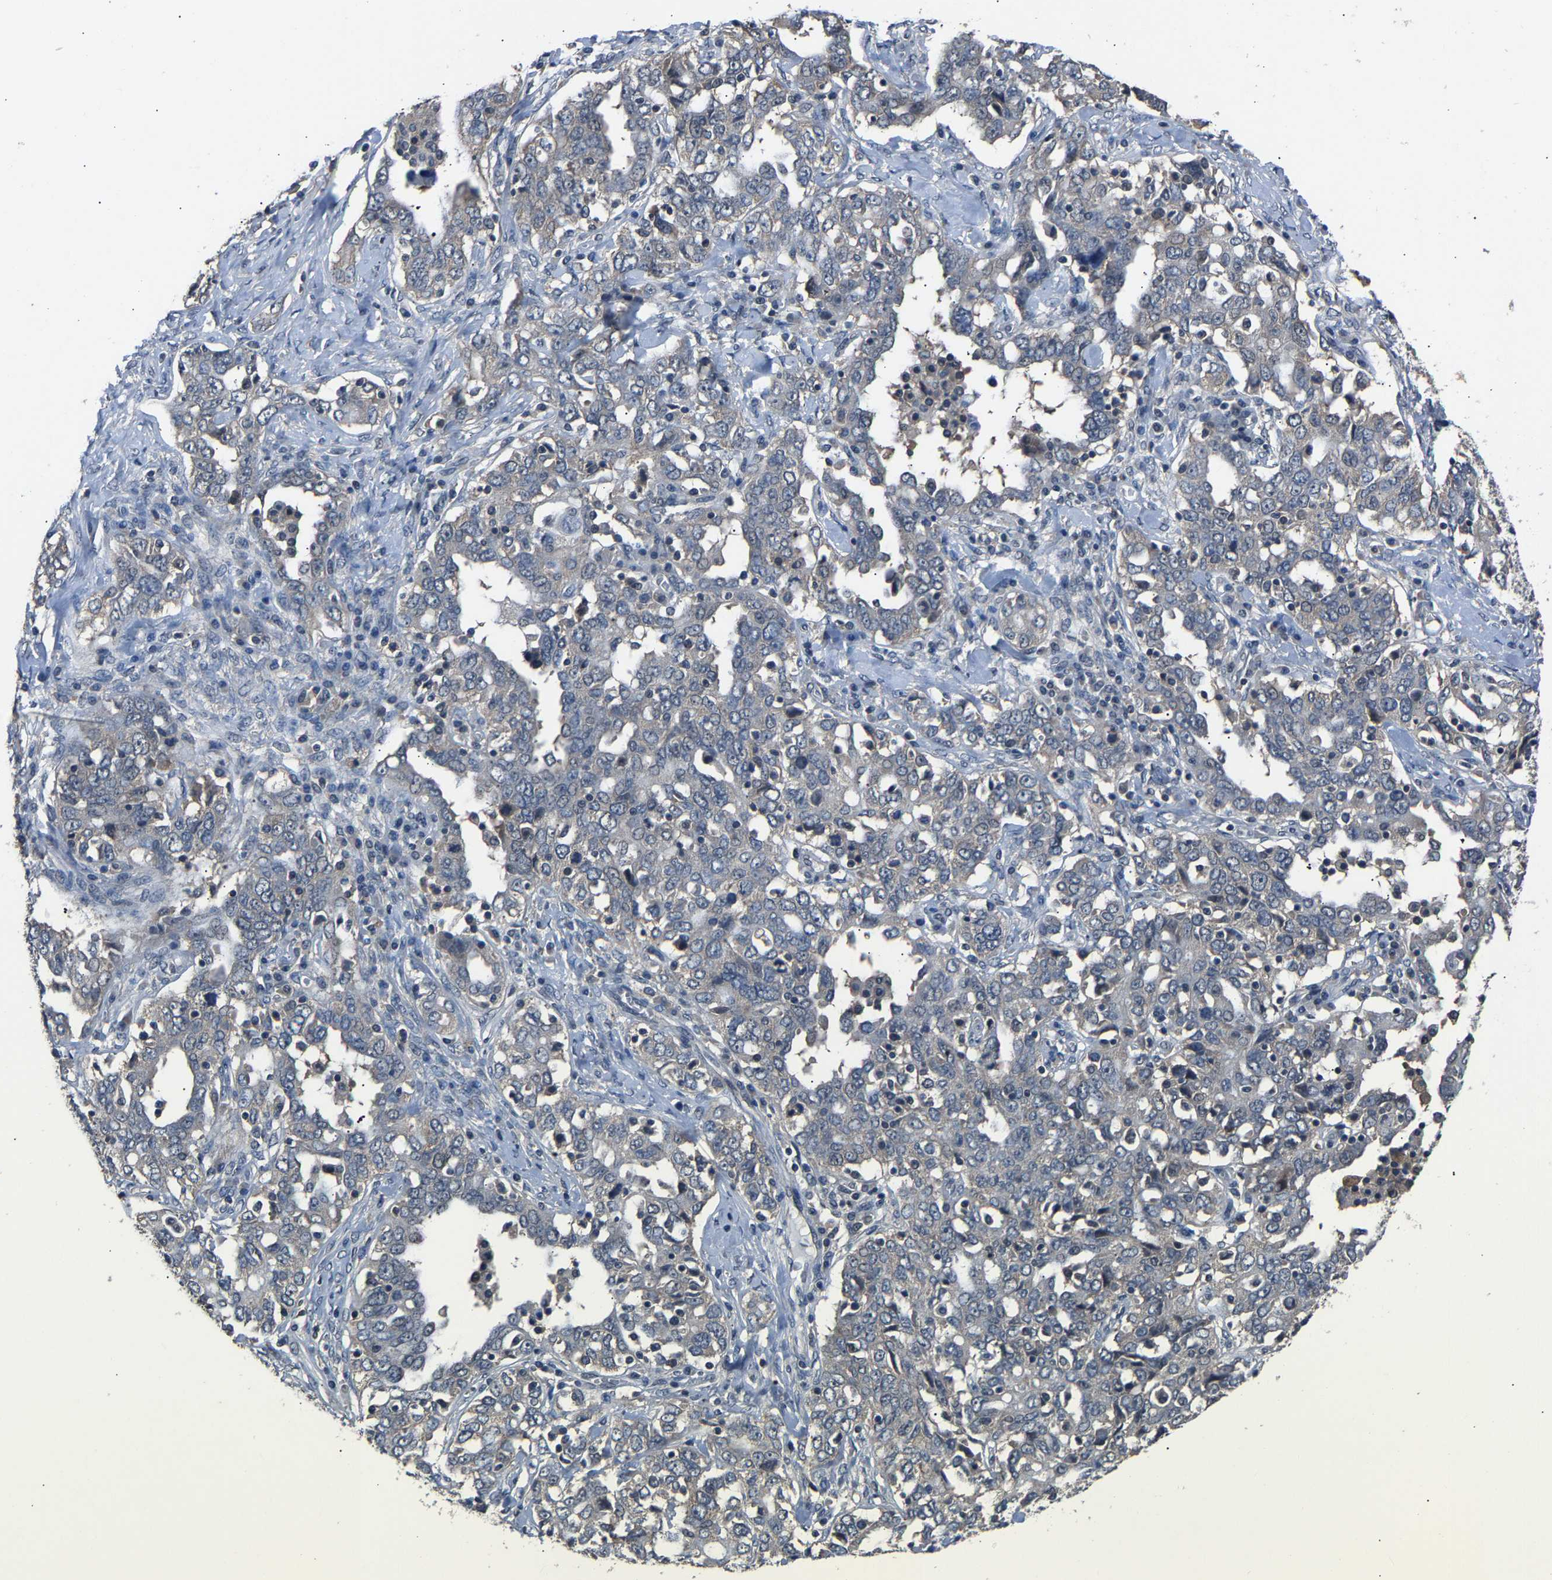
{"staining": {"intensity": "weak", "quantity": "<25%", "location": "cytoplasmic/membranous"}, "tissue": "ovarian cancer", "cell_type": "Tumor cells", "image_type": "cancer", "snomed": [{"axis": "morphology", "description": "Carcinoma, endometroid"}, {"axis": "topography", "description": "Ovary"}], "caption": "This is a image of IHC staining of ovarian cancer (endometroid carcinoma), which shows no positivity in tumor cells. Nuclei are stained in blue.", "gene": "ABCC9", "patient": {"sex": "female", "age": 62}}